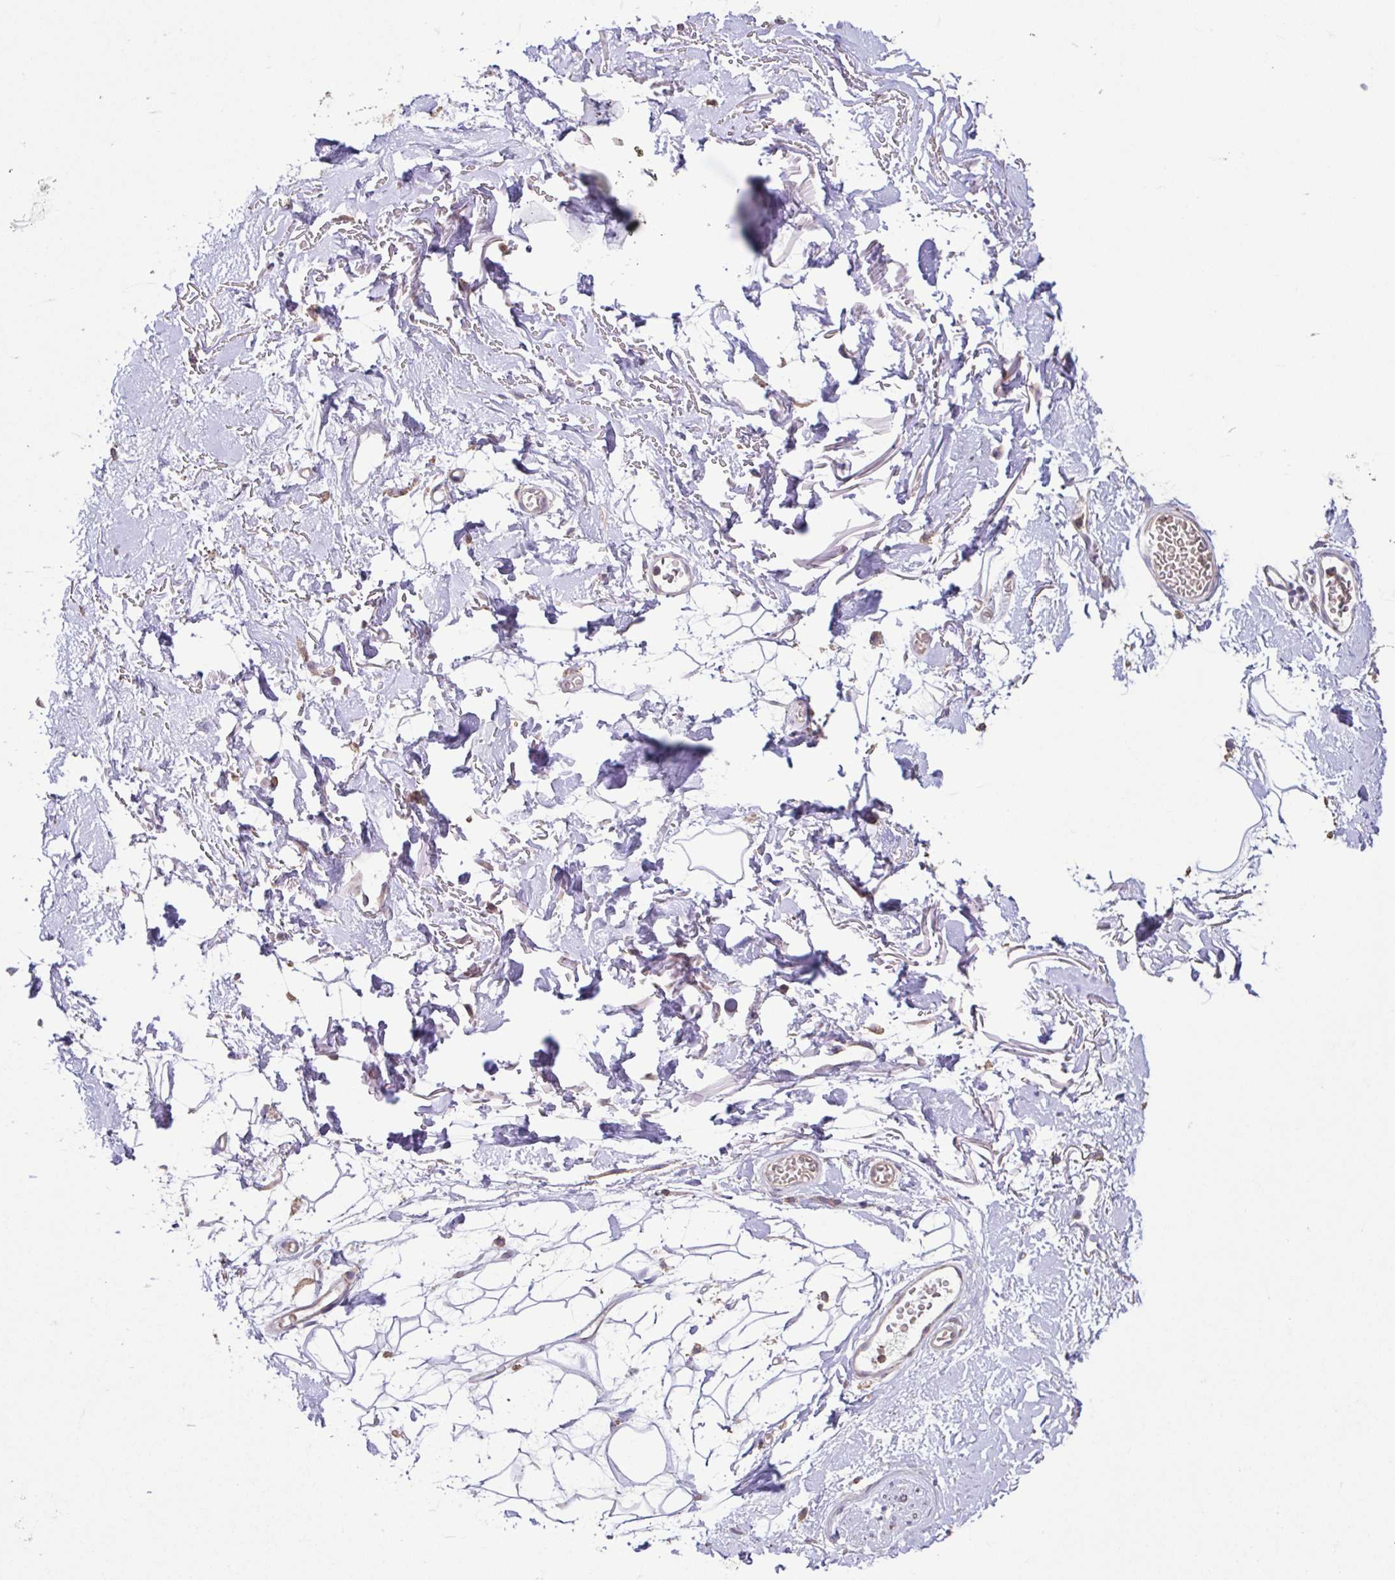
{"staining": {"intensity": "negative", "quantity": "none", "location": "none"}, "tissue": "adipose tissue", "cell_type": "Adipocytes", "image_type": "normal", "snomed": [{"axis": "morphology", "description": "Normal tissue, NOS"}, {"axis": "topography", "description": "Anal"}, {"axis": "topography", "description": "Peripheral nerve tissue"}], "caption": "IHC image of unremarkable human adipose tissue stained for a protein (brown), which reveals no positivity in adipocytes.", "gene": "ACTRT2", "patient": {"sex": "male", "age": 78}}